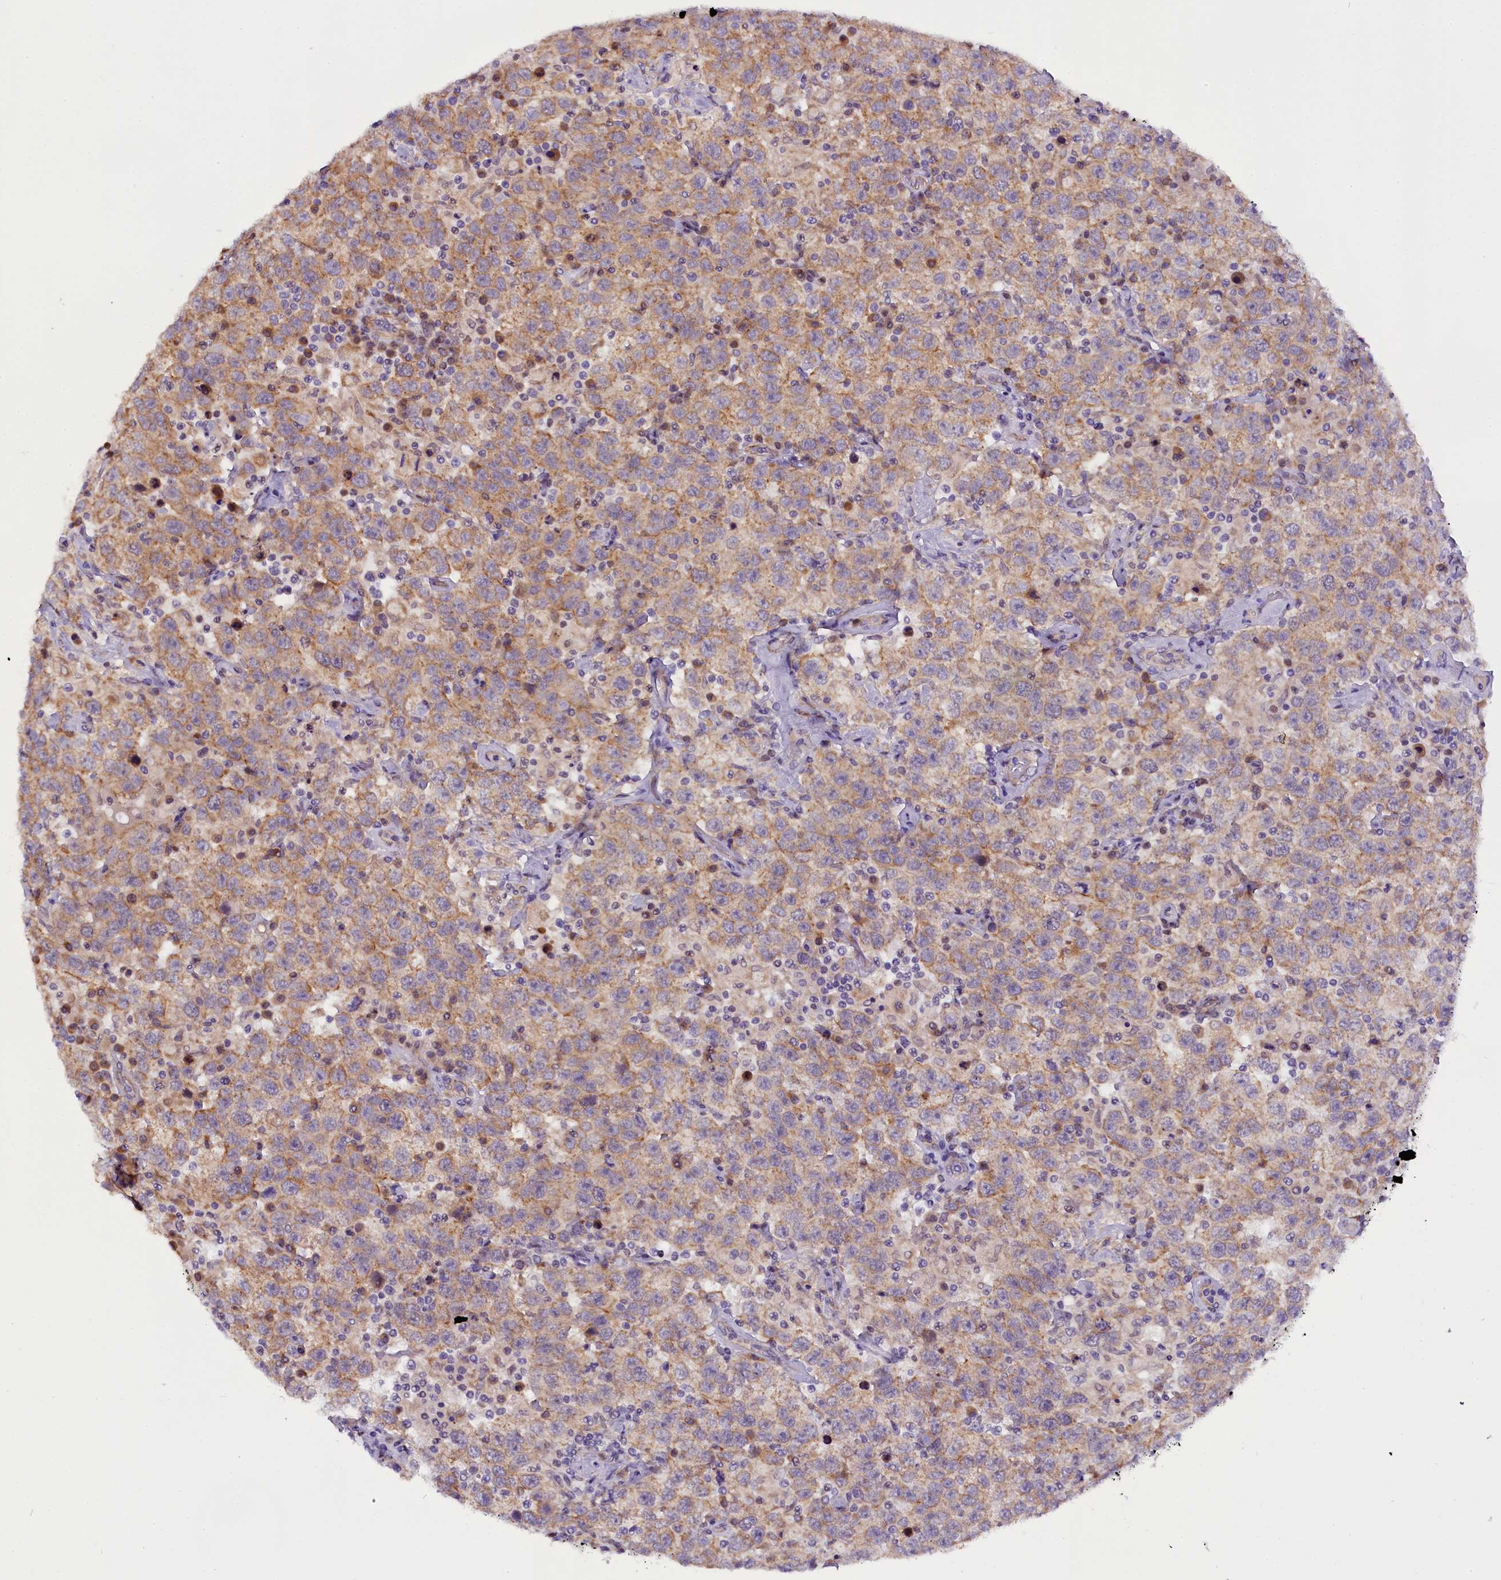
{"staining": {"intensity": "weak", "quantity": ">75%", "location": "cytoplasmic/membranous"}, "tissue": "testis cancer", "cell_type": "Tumor cells", "image_type": "cancer", "snomed": [{"axis": "morphology", "description": "Seminoma, NOS"}, {"axis": "topography", "description": "Testis"}], "caption": "This histopathology image displays seminoma (testis) stained with IHC to label a protein in brown. The cytoplasmic/membranous of tumor cells show weak positivity for the protein. Nuclei are counter-stained blue.", "gene": "UACA", "patient": {"sex": "male", "age": 41}}